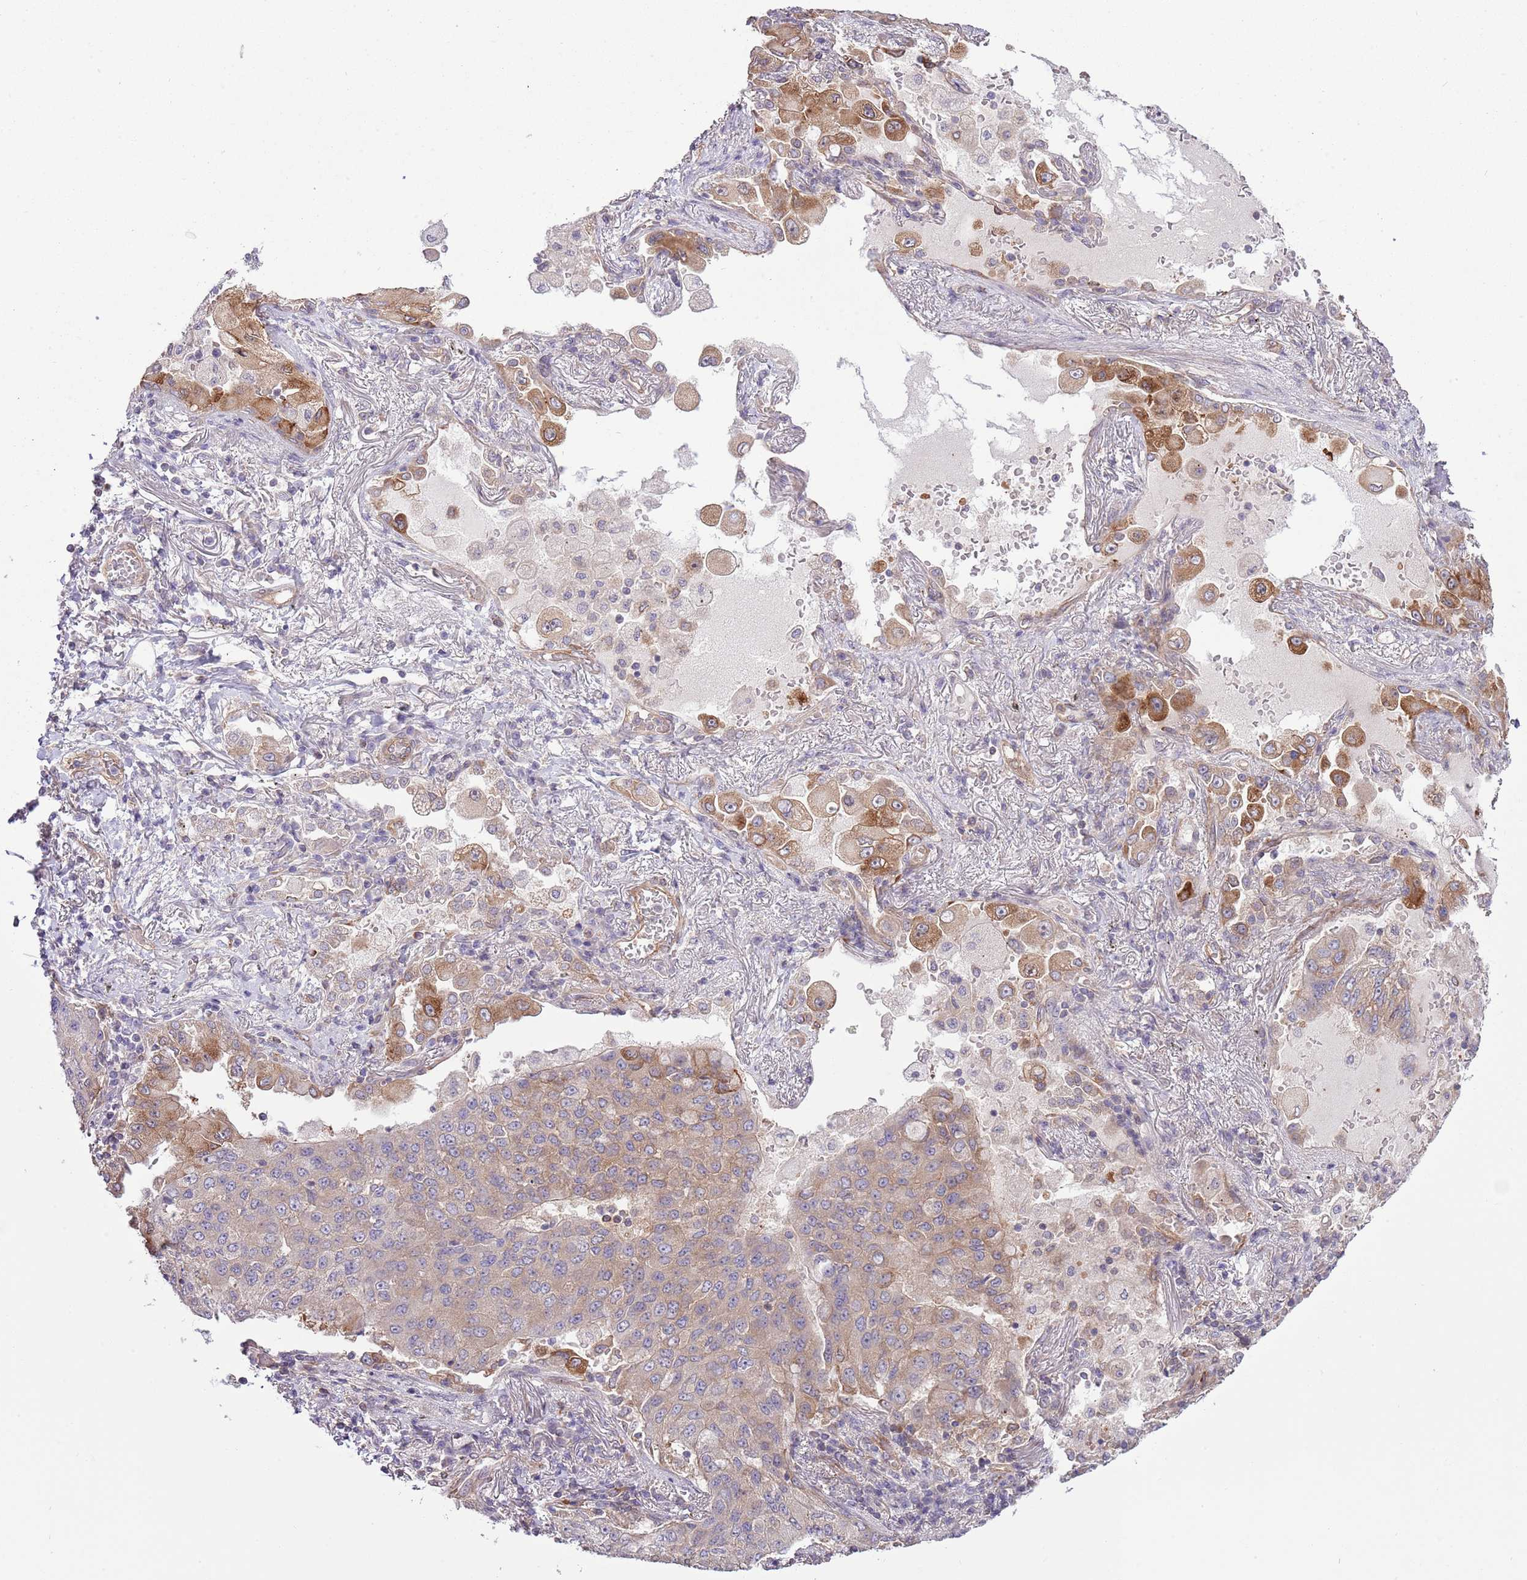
{"staining": {"intensity": "strong", "quantity": "25%-75%", "location": "cytoplasmic/membranous"}, "tissue": "lung cancer", "cell_type": "Tumor cells", "image_type": "cancer", "snomed": [{"axis": "morphology", "description": "Squamous cell carcinoma, NOS"}, {"axis": "topography", "description": "Lung"}], "caption": "Tumor cells display strong cytoplasmic/membranous staining in approximately 25%-75% of cells in lung cancer.", "gene": "LPIN2", "patient": {"sex": "male", "age": 74}}